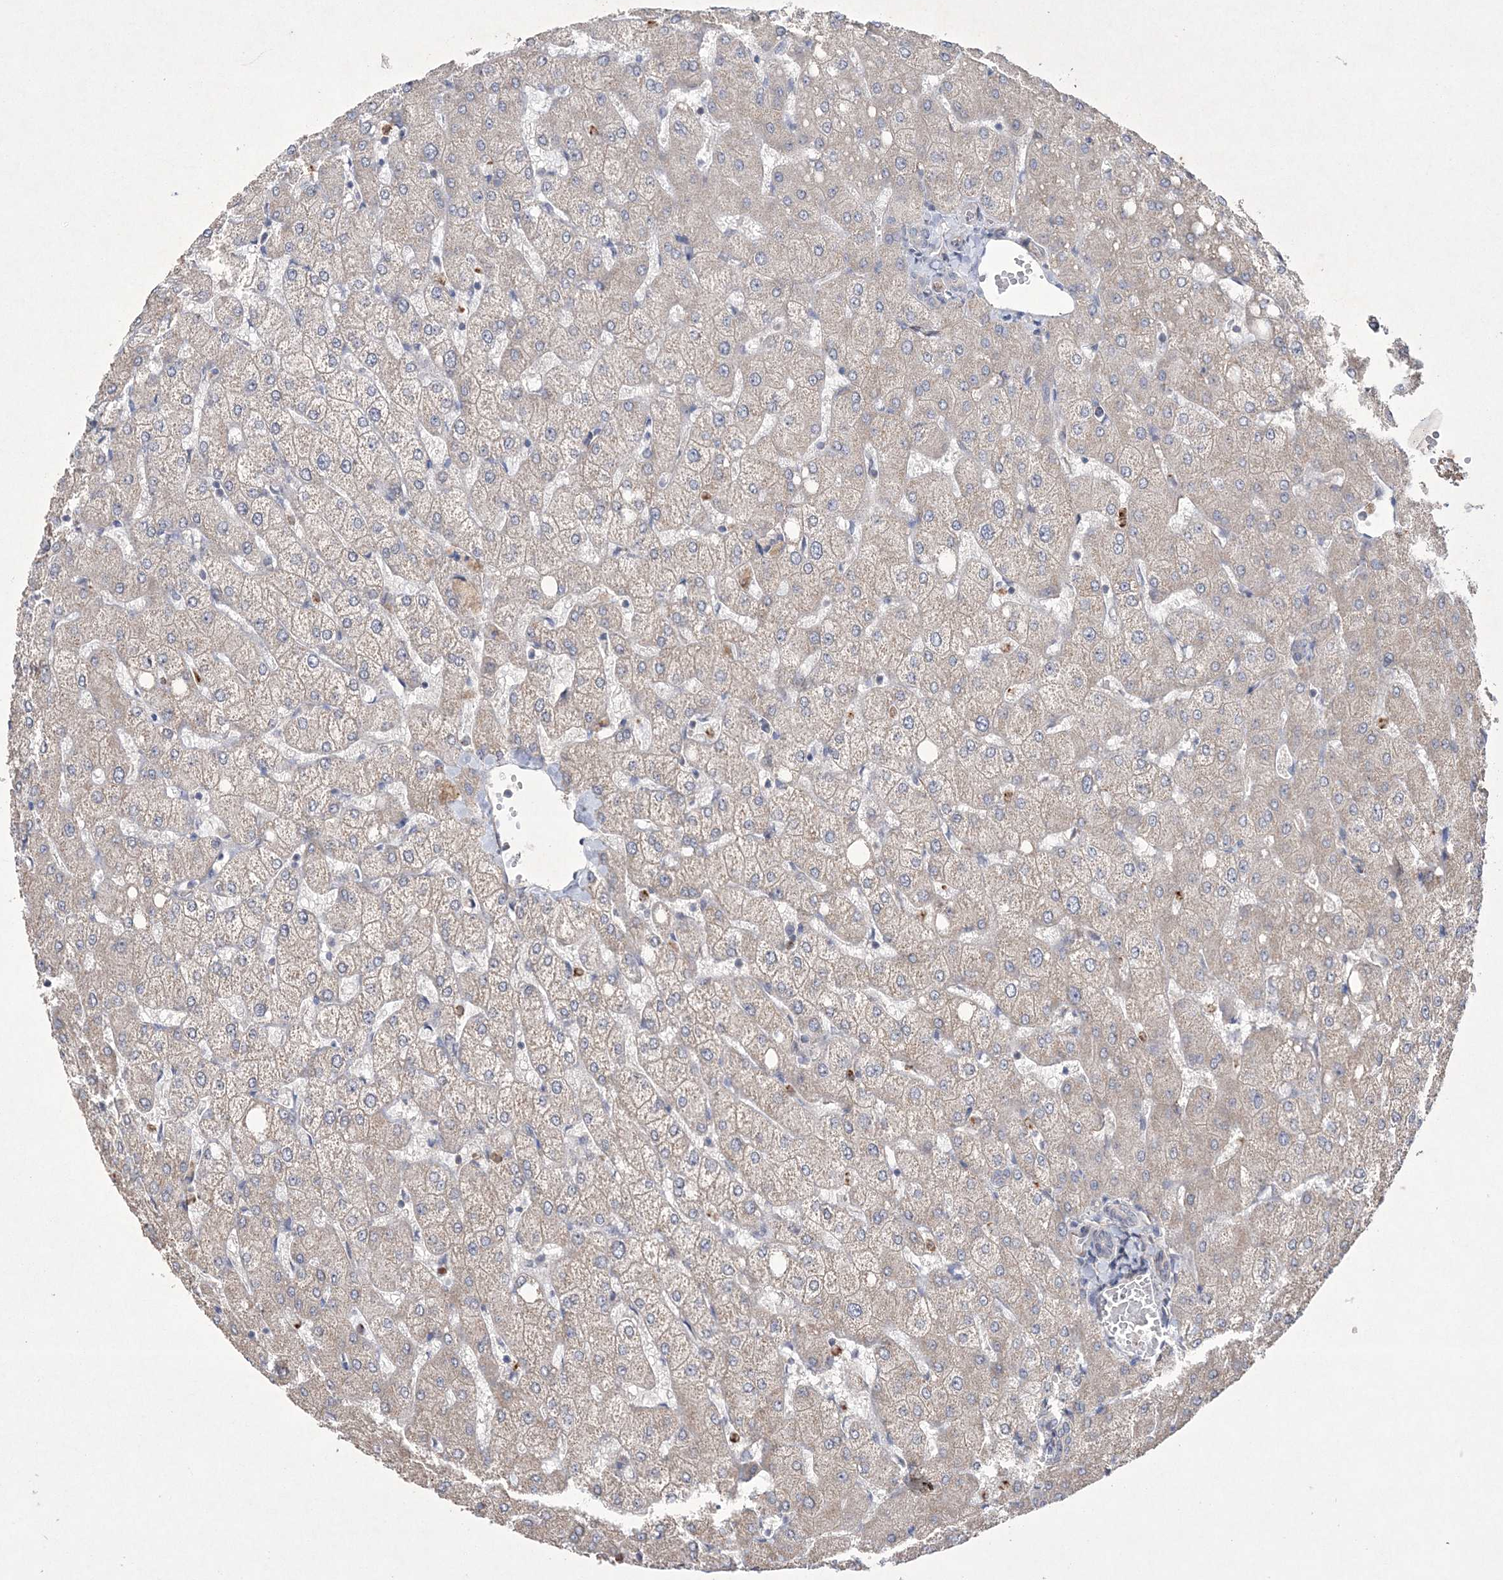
{"staining": {"intensity": "negative", "quantity": "none", "location": "none"}, "tissue": "liver", "cell_type": "Cholangiocytes", "image_type": "normal", "snomed": [{"axis": "morphology", "description": "Normal tissue, NOS"}, {"axis": "topography", "description": "Liver"}], "caption": "IHC of unremarkable liver shows no expression in cholangiocytes.", "gene": "DPCD", "patient": {"sex": "female", "age": 54}}